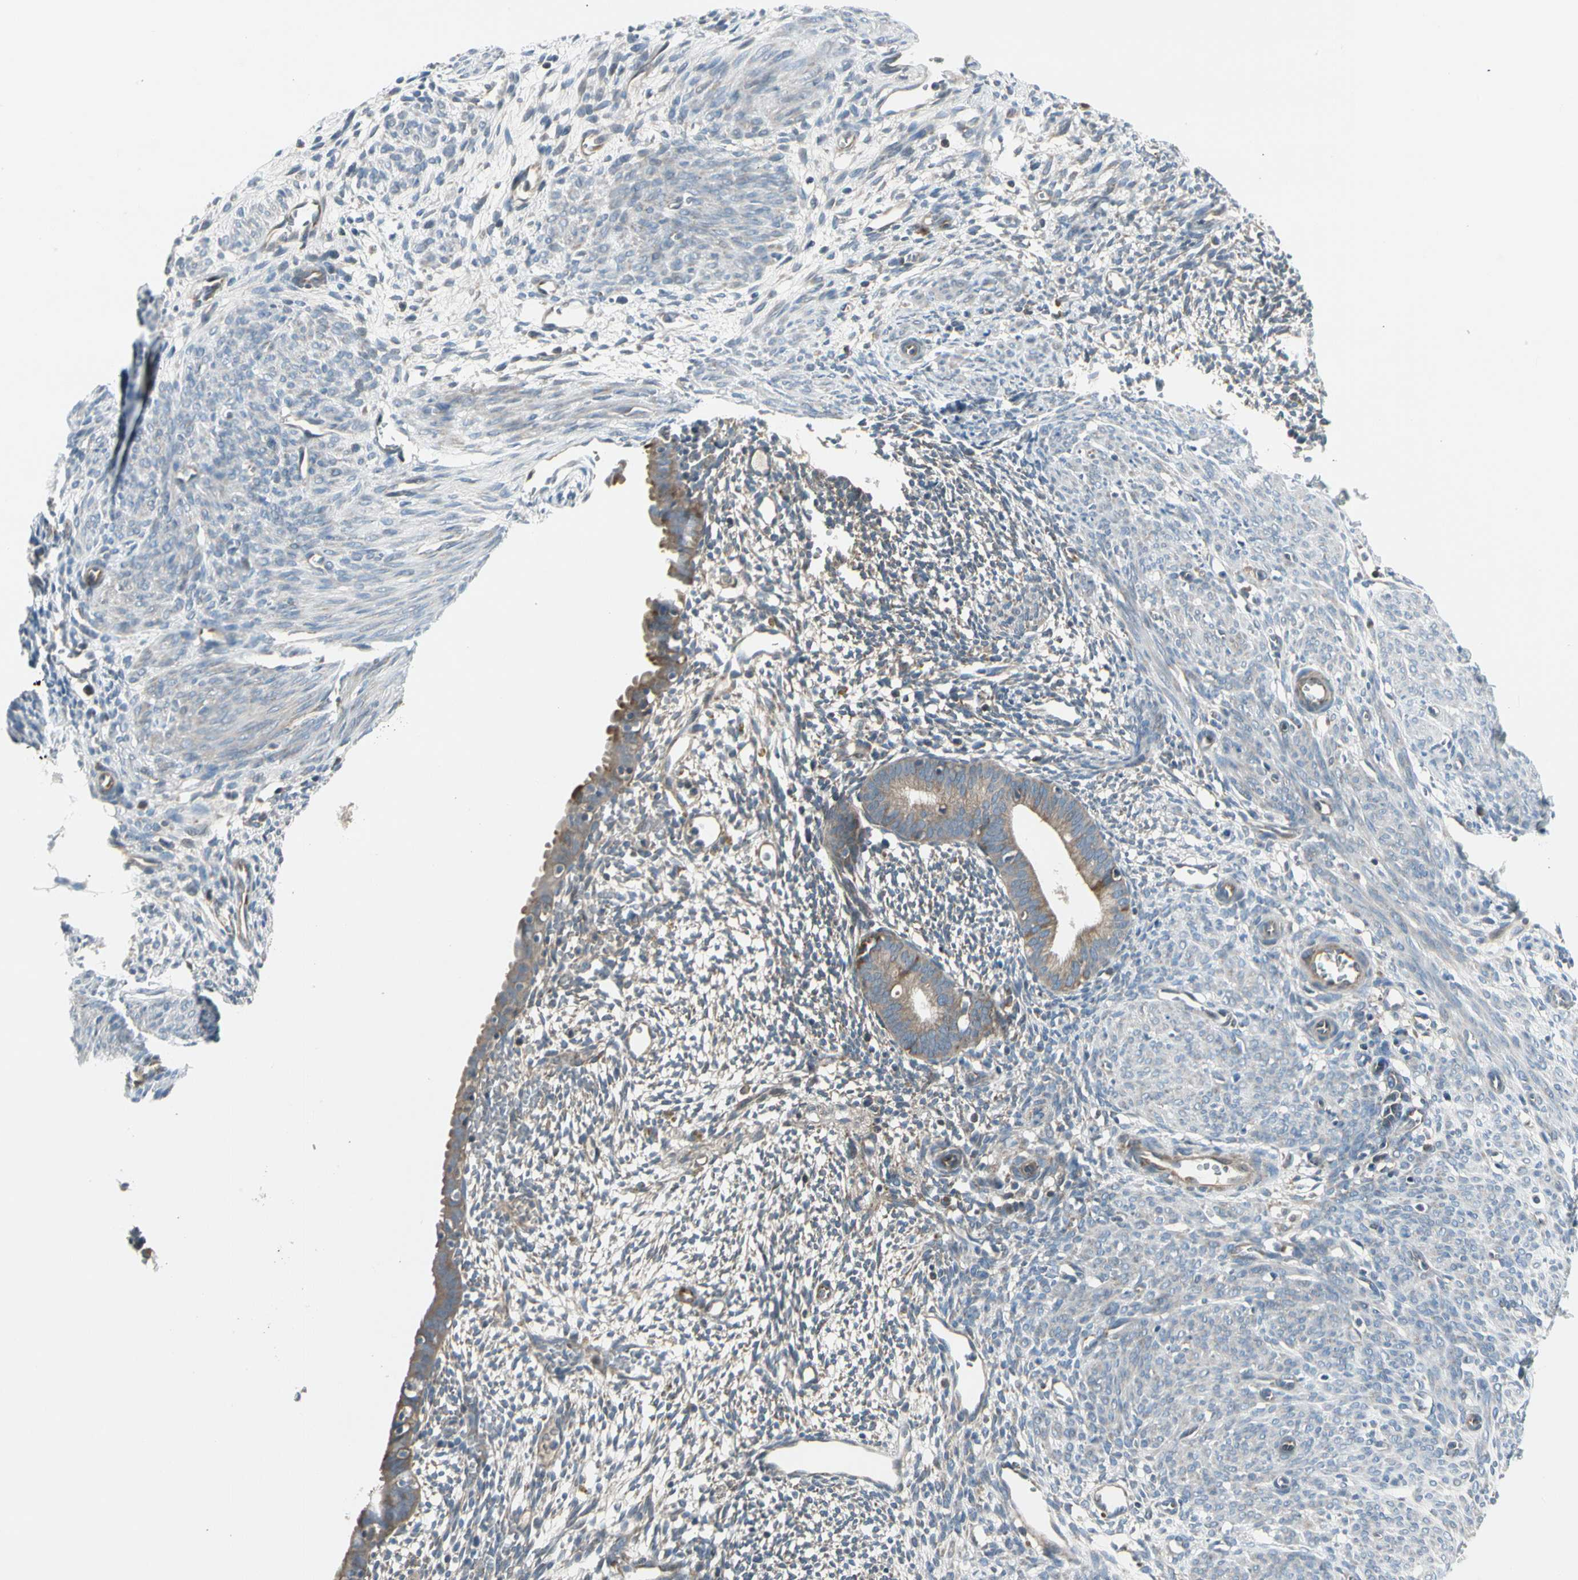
{"staining": {"intensity": "weak", "quantity": ">75%", "location": "cytoplasmic/membranous"}, "tissue": "endometrium", "cell_type": "Cells in endometrial stroma", "image_type": "normal", "snomed": [{"axis": "morphology", "description": "Normal tissue, NOS"}, {"axis": "morphology", "description": "Atrophy, NOS"}, {"axis": "topography", "description": "Uterus"}, {"axis": "topography", "description": "Endometrium"}], "caption": "Protein analysis of normal endometrium demonstrates weak cytoplasmic/membranous expression in about >75% of cells in endometrial stroma.", "gene": "PANK2", "patient": {"sex": "female", "age": 68}}